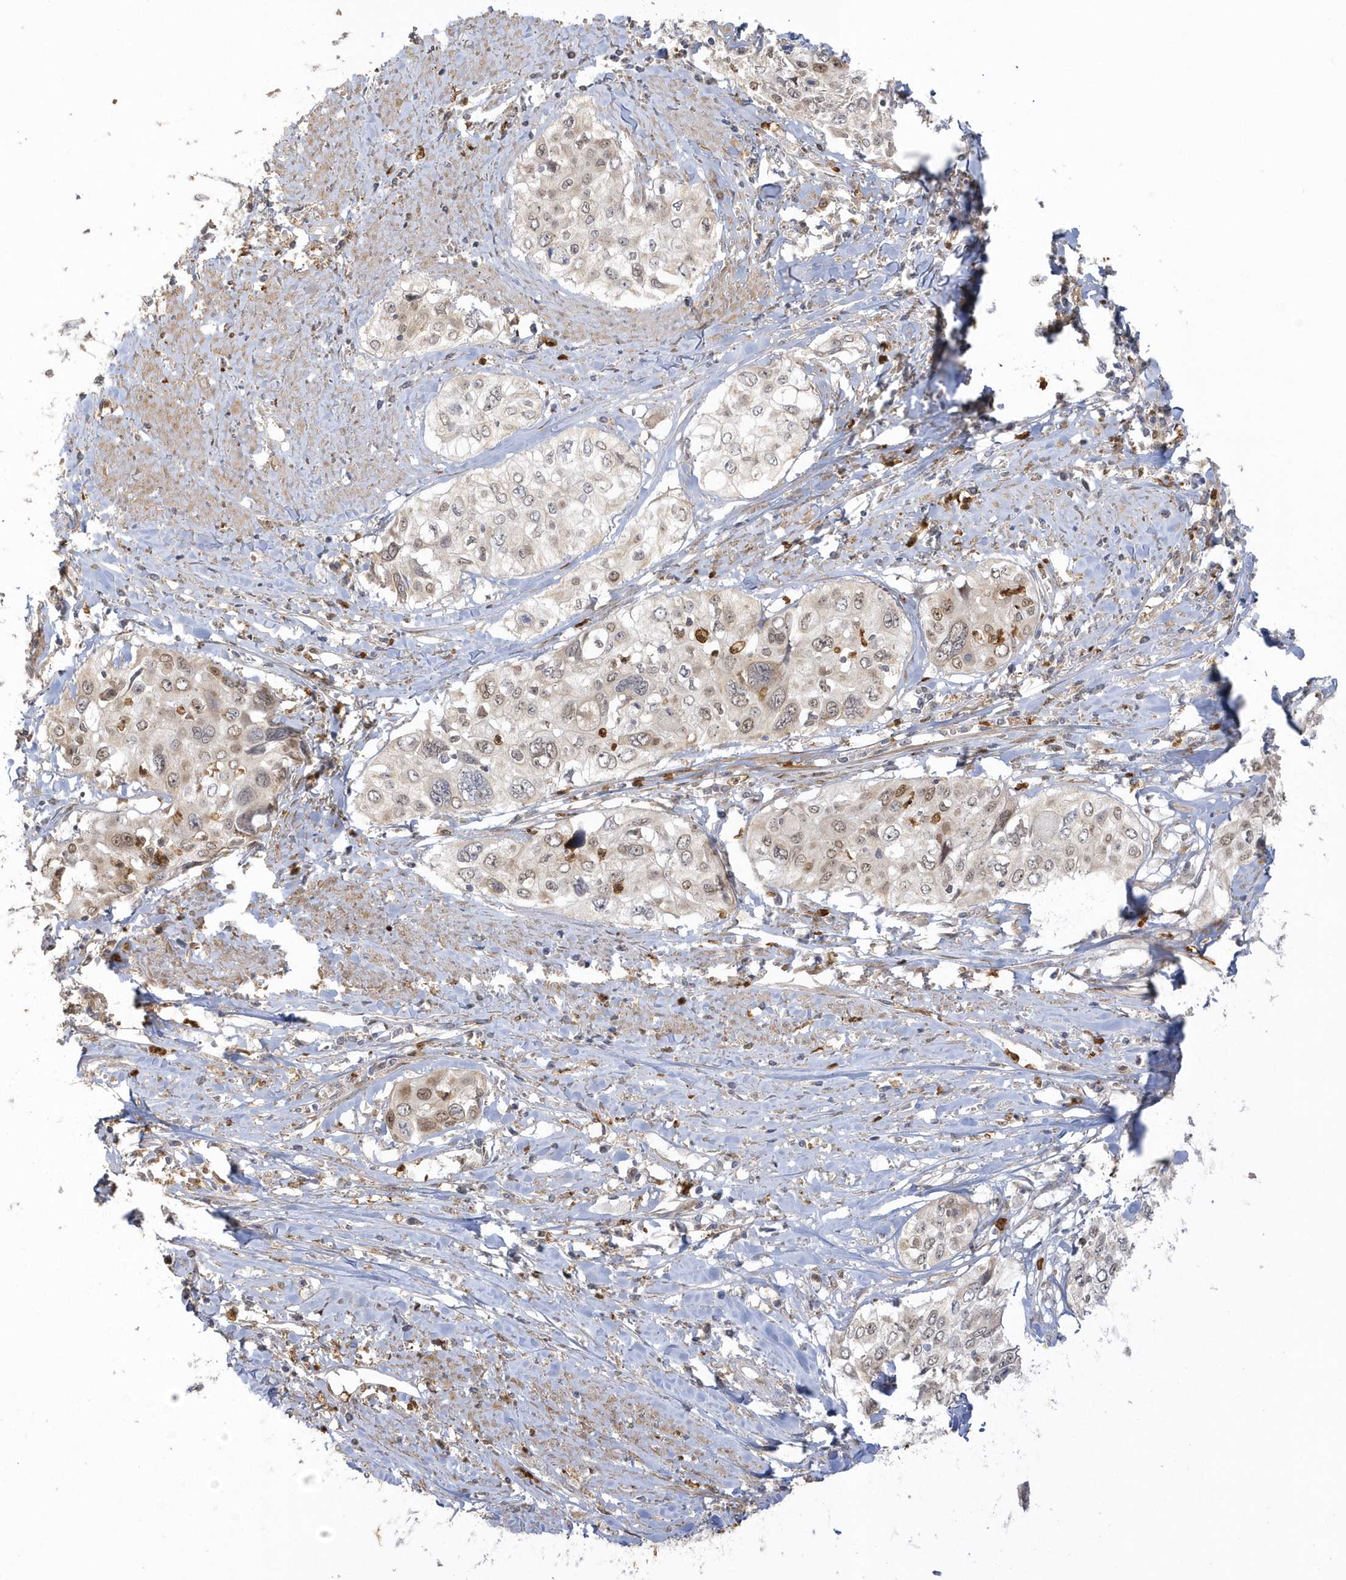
{"staining": {"intensity": "weak", "quantity": "<25%", "location": "nuclear"}, "tissue": "cervical cancer", "cell_type": "Tumor cells", "image_type": "cancer", "snomed": [{"axis": "morphology", "description": "Squamous cell carcinoma, NOS"}, {"axis": "topography", "description": "Cervix"}], "caption": "Photomicrograph shows no protein positivity in tumor cells of squamous cell carcinoma (cervical) tissue. The staining is performed using DAB (3,3'-diaminobenzidine) brown chromogen with nuclei counter-stained in using hematoxylin.", "gene": "NAF1", "patient": {"sex": "female", "age": 31}}